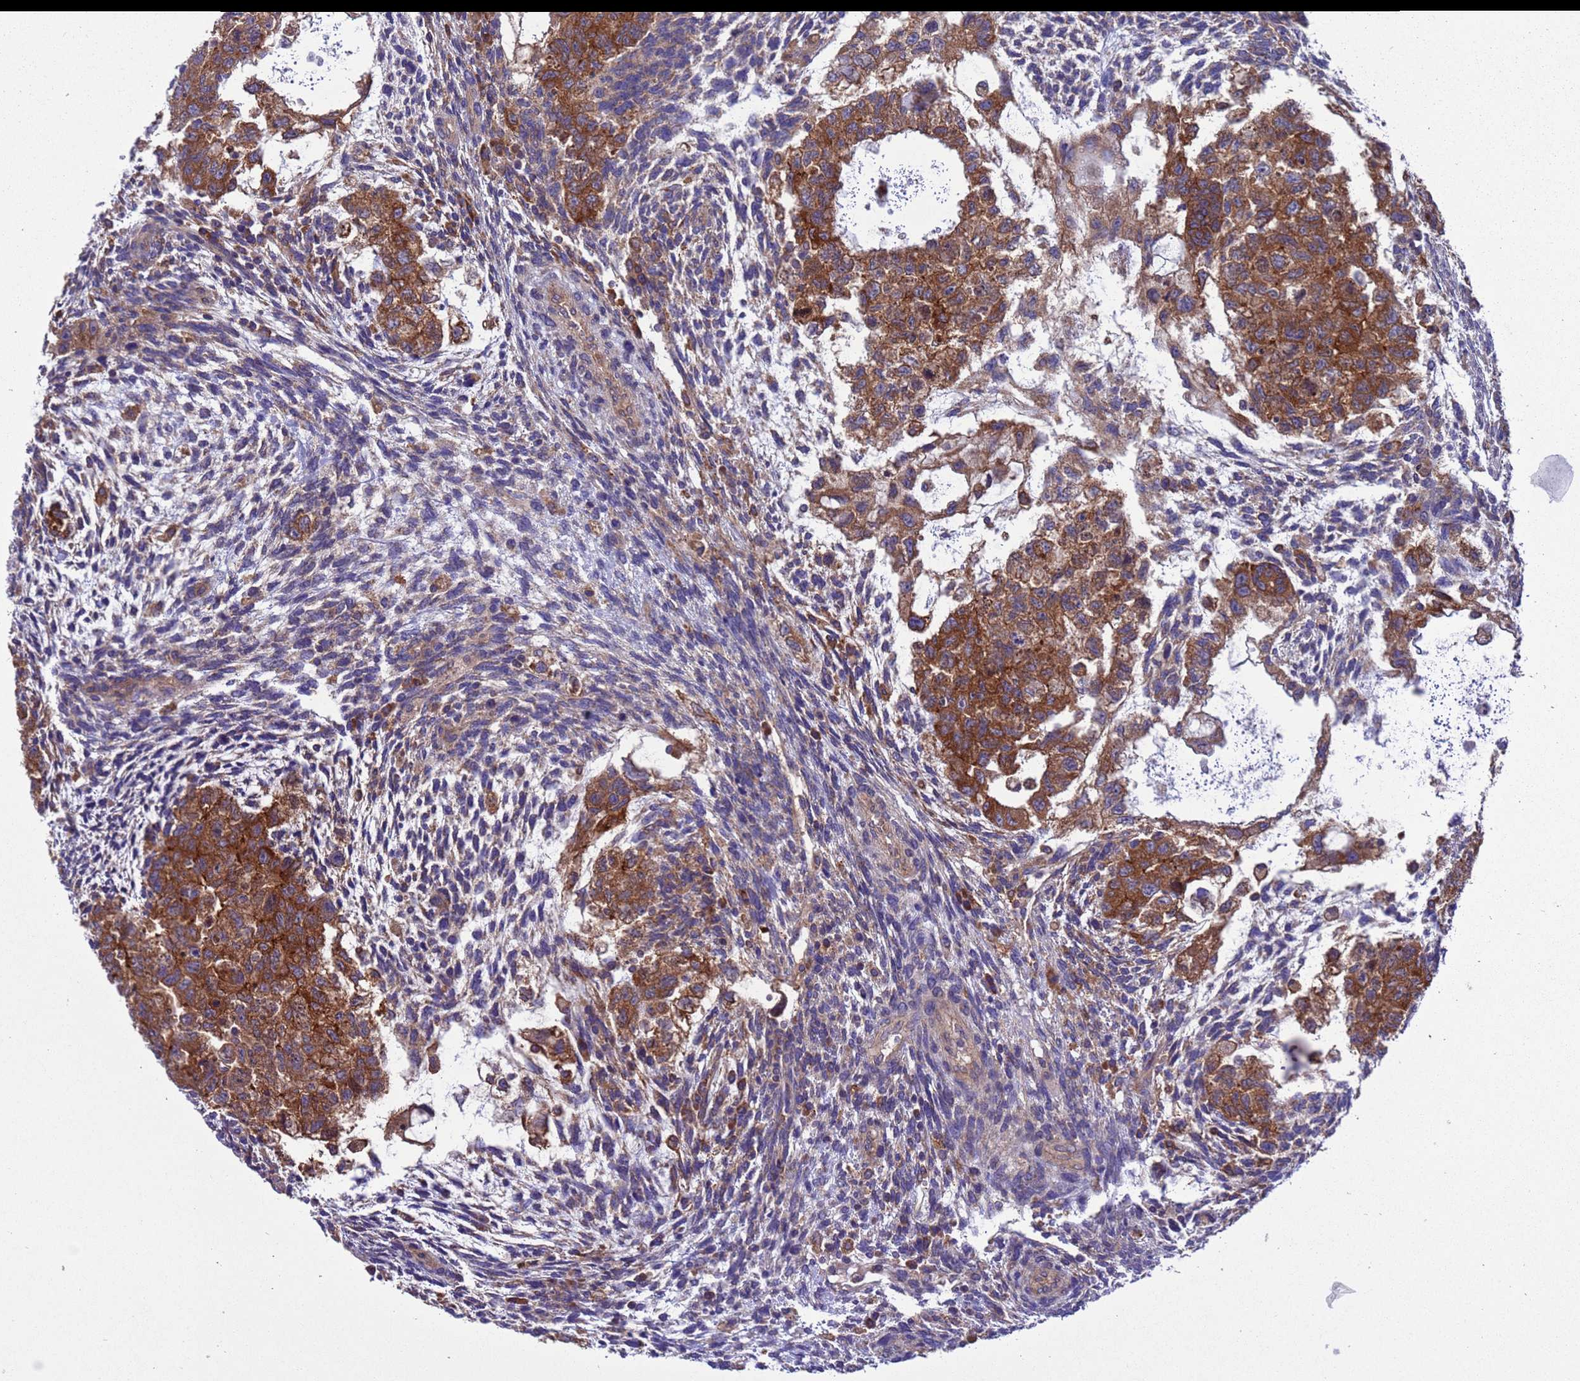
{"staining": {"intensity": "strong", "quantity": ">75%", "location": "cytoplasmic/membranous"}, "tissue": "testis cancer", "cell_type": "Tumor cells", "image_type": "cancer", "snomed": [{"axis": "morphology", "description": "Carcinoma, Embryonal, NOS"}, {"axis": "topography", "description": "Testis"}], "caption": "Immunohistochemical staining of human testis embryonal carcinoma displays strong cytoplasmic/membranous protein staining in approximately >75% of tumor cells. The protein is shown in brown color, while the nuclei are stained blue.", "gene": "ARHGAP12", "patient": {"sex": "male", "age": 36}}